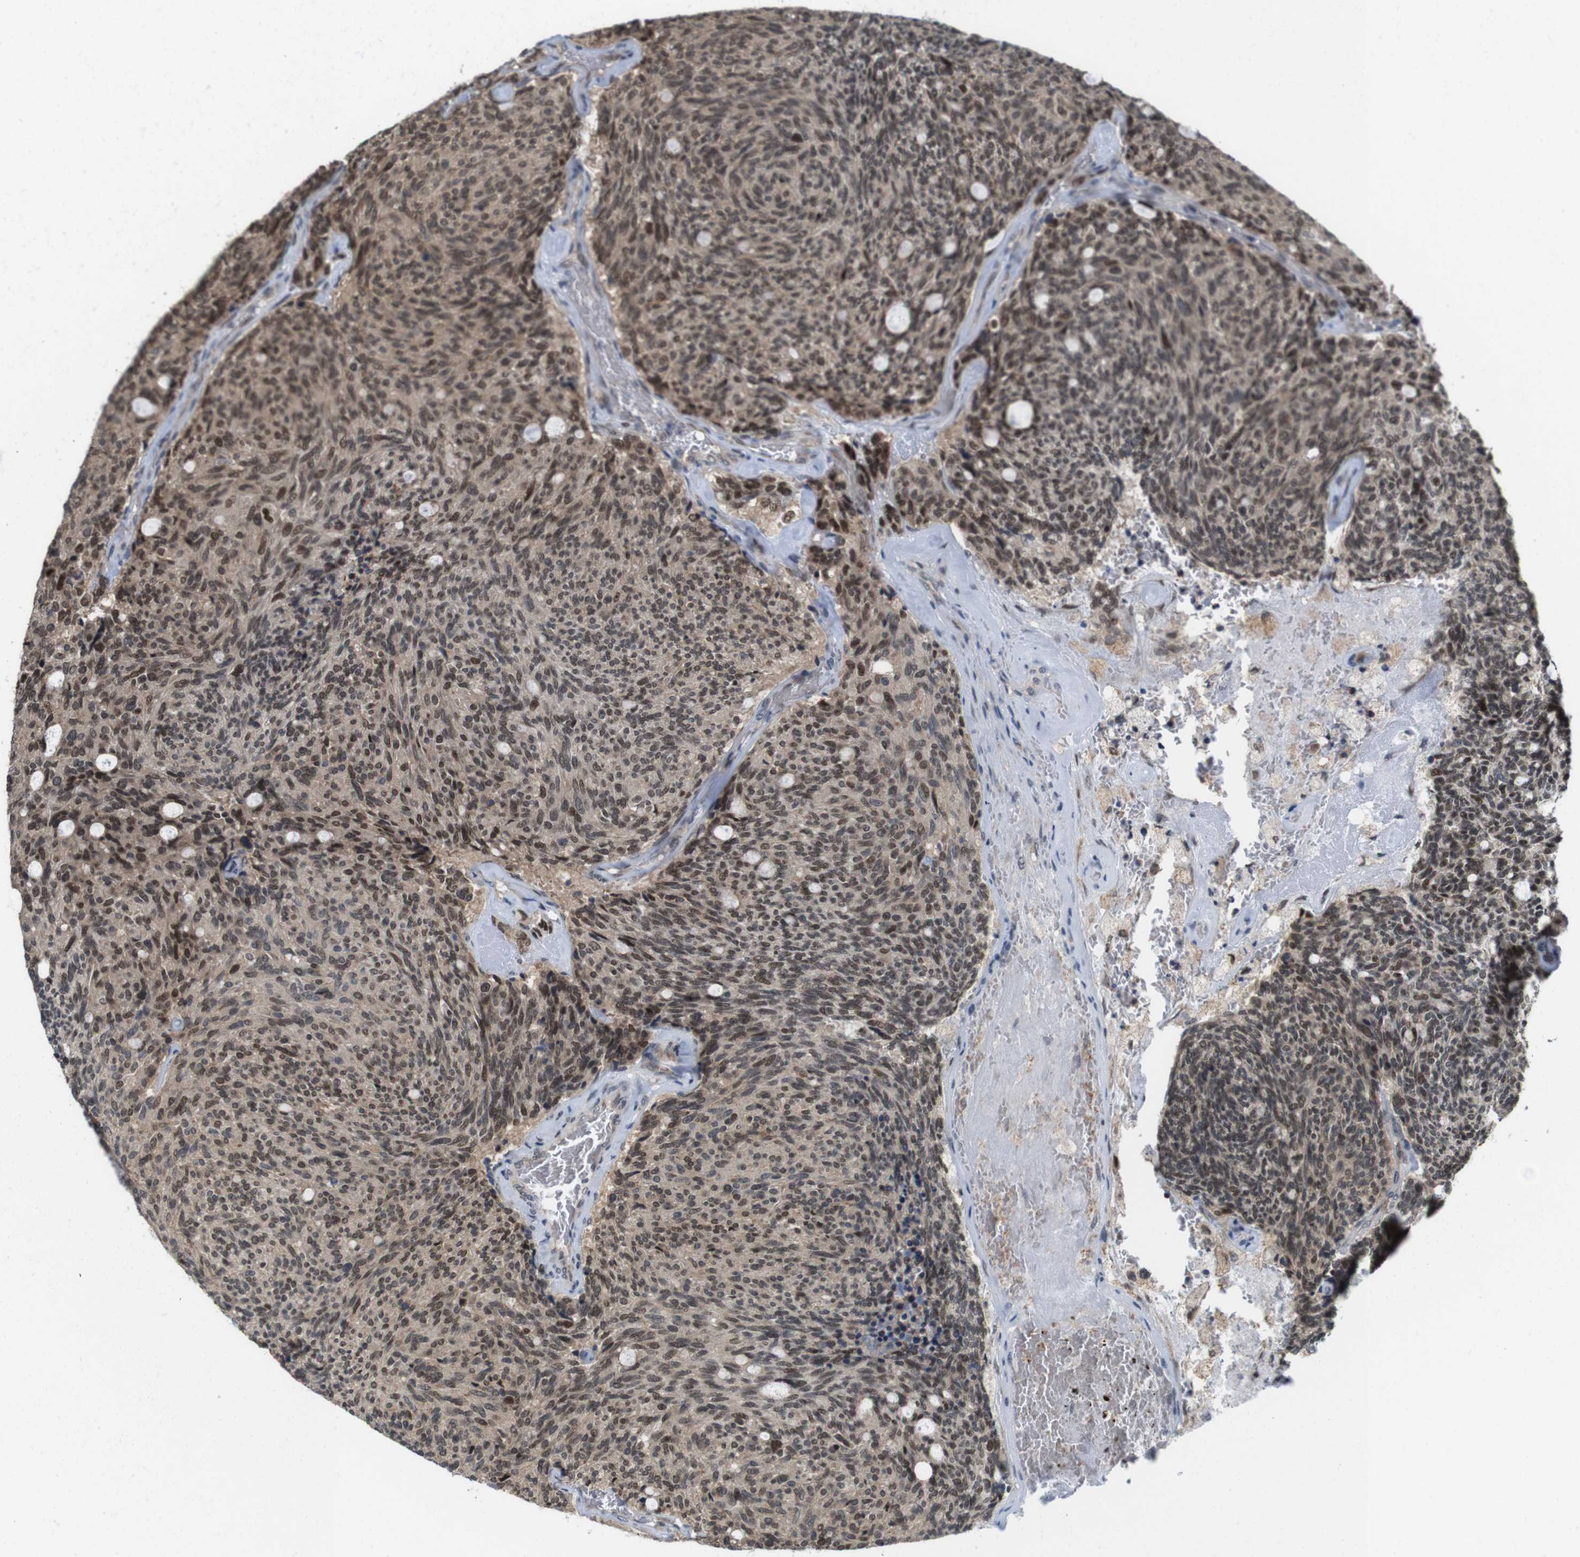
{"staining": {"intensity": "moderate", "quantity": ">75%", "location": "cytoplasmic/membranous,nuclear"}, "tissue": "carcinoid", "cell_type": "Tumor cells", "image_type": "cancer", "snomed": [{"axis": "morphology", "description": "Carcinoid, malignant, NOS"}, {"axis": "topography", "description": "Pancreas"}], "caption": "This image demonstrates immunohistochemistry staining of human carcinoid, with medium moderate cytoplasmic/membranous and nuclear positivity in about >75% of tumor cells.", "gene": "PNMA8A", "patient": {"sex": "female", "age": 54}}